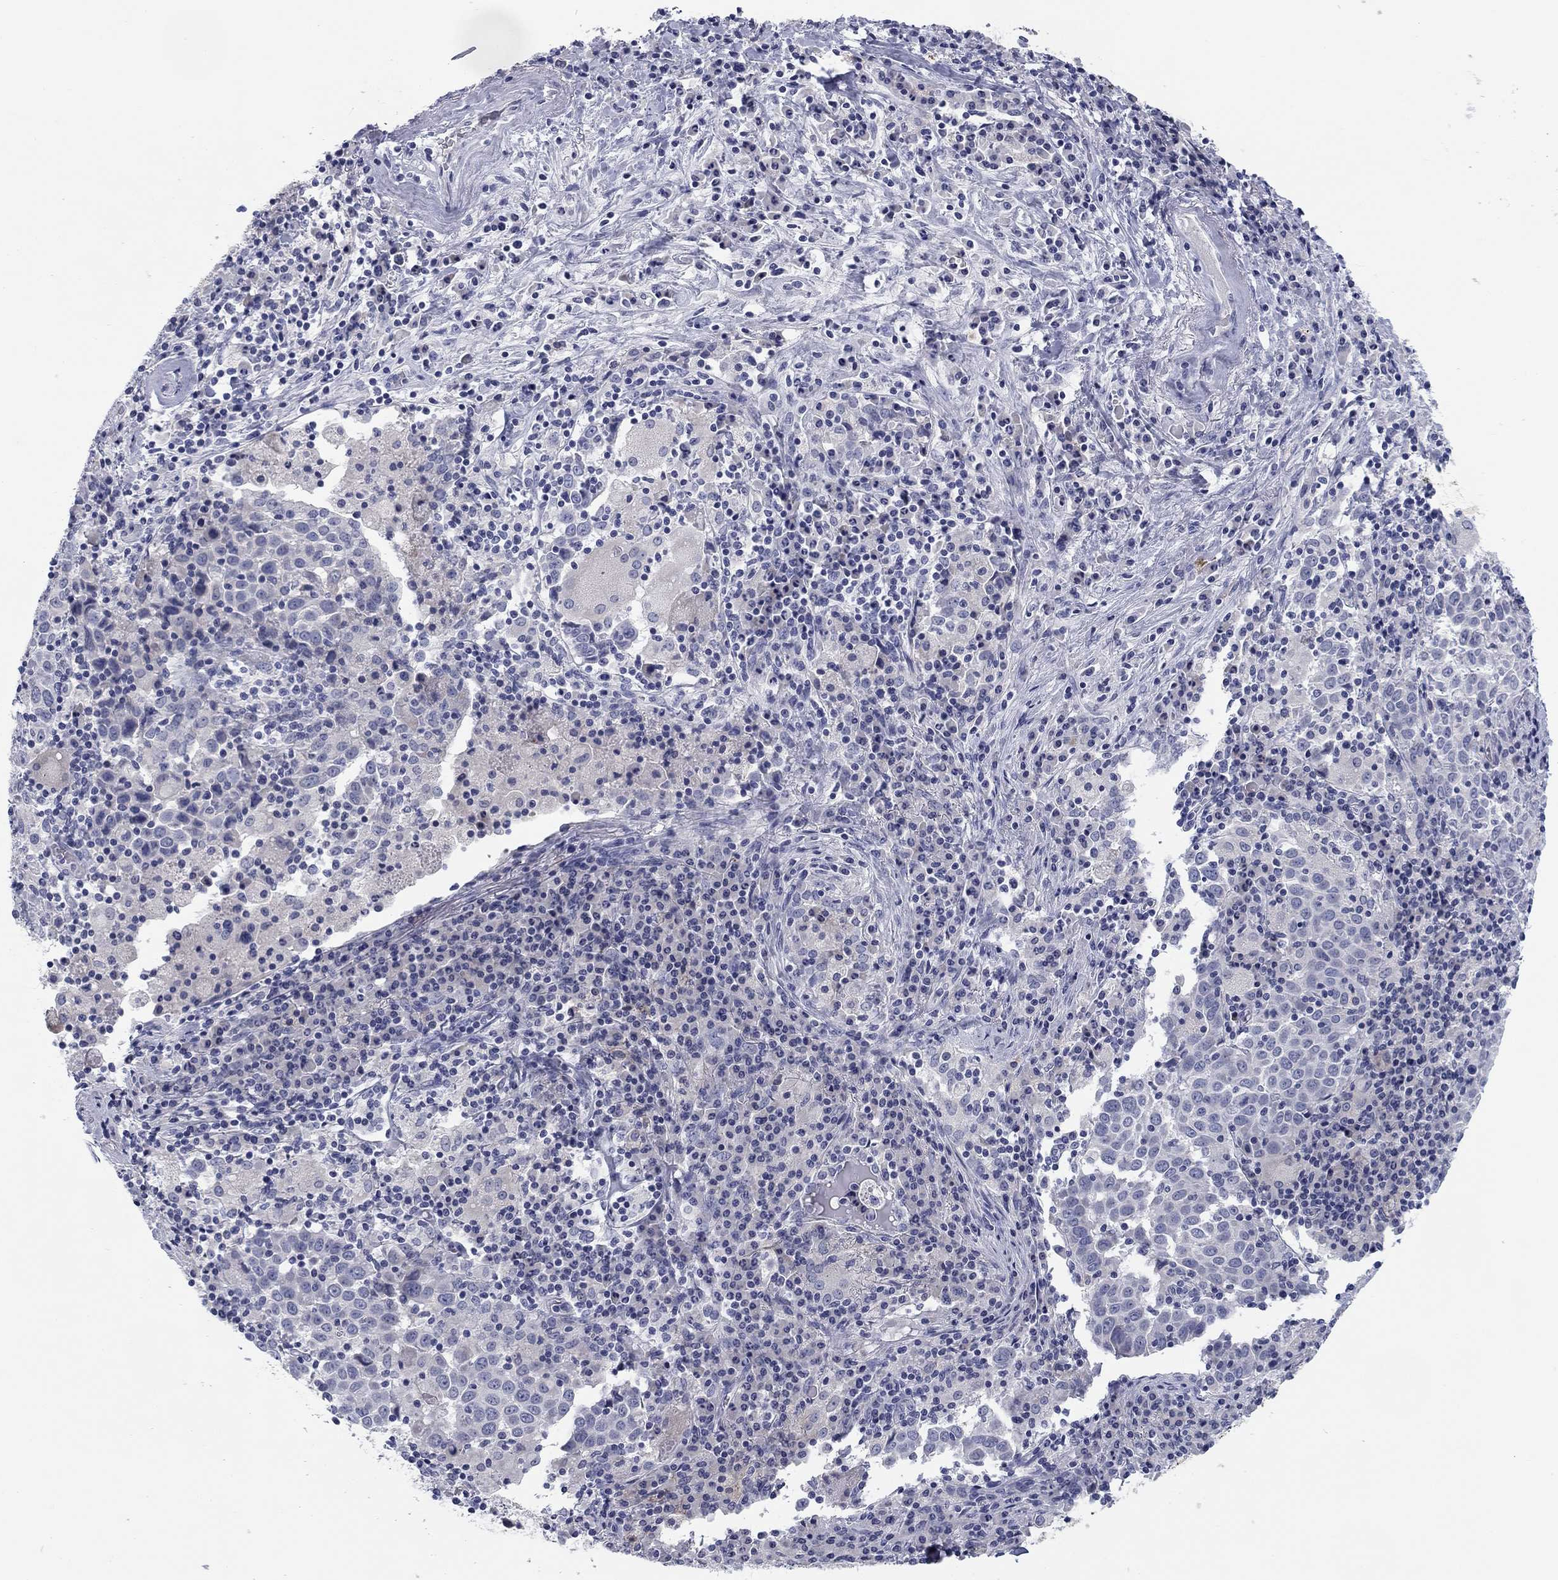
{"staining": {"intensity": "negative", "quantity": "none", "location": "none"}, "tissue": "lung cancer", "cell_type": "Tumor cells", "image_type": "cancer", "snomed": [{"axis": "morphology", "description": "Squamous cell carcinoma, NOS"}, {"axis": "topography", "description": "Lung"}], "caption": "IHC micrograph of human lung cancer (squamous cell carcinoma) stained for a protein (brown), which shows no staining in tumor cells.", "gene": "CALB1", "patient": {"sex": "male", "age": 57}}